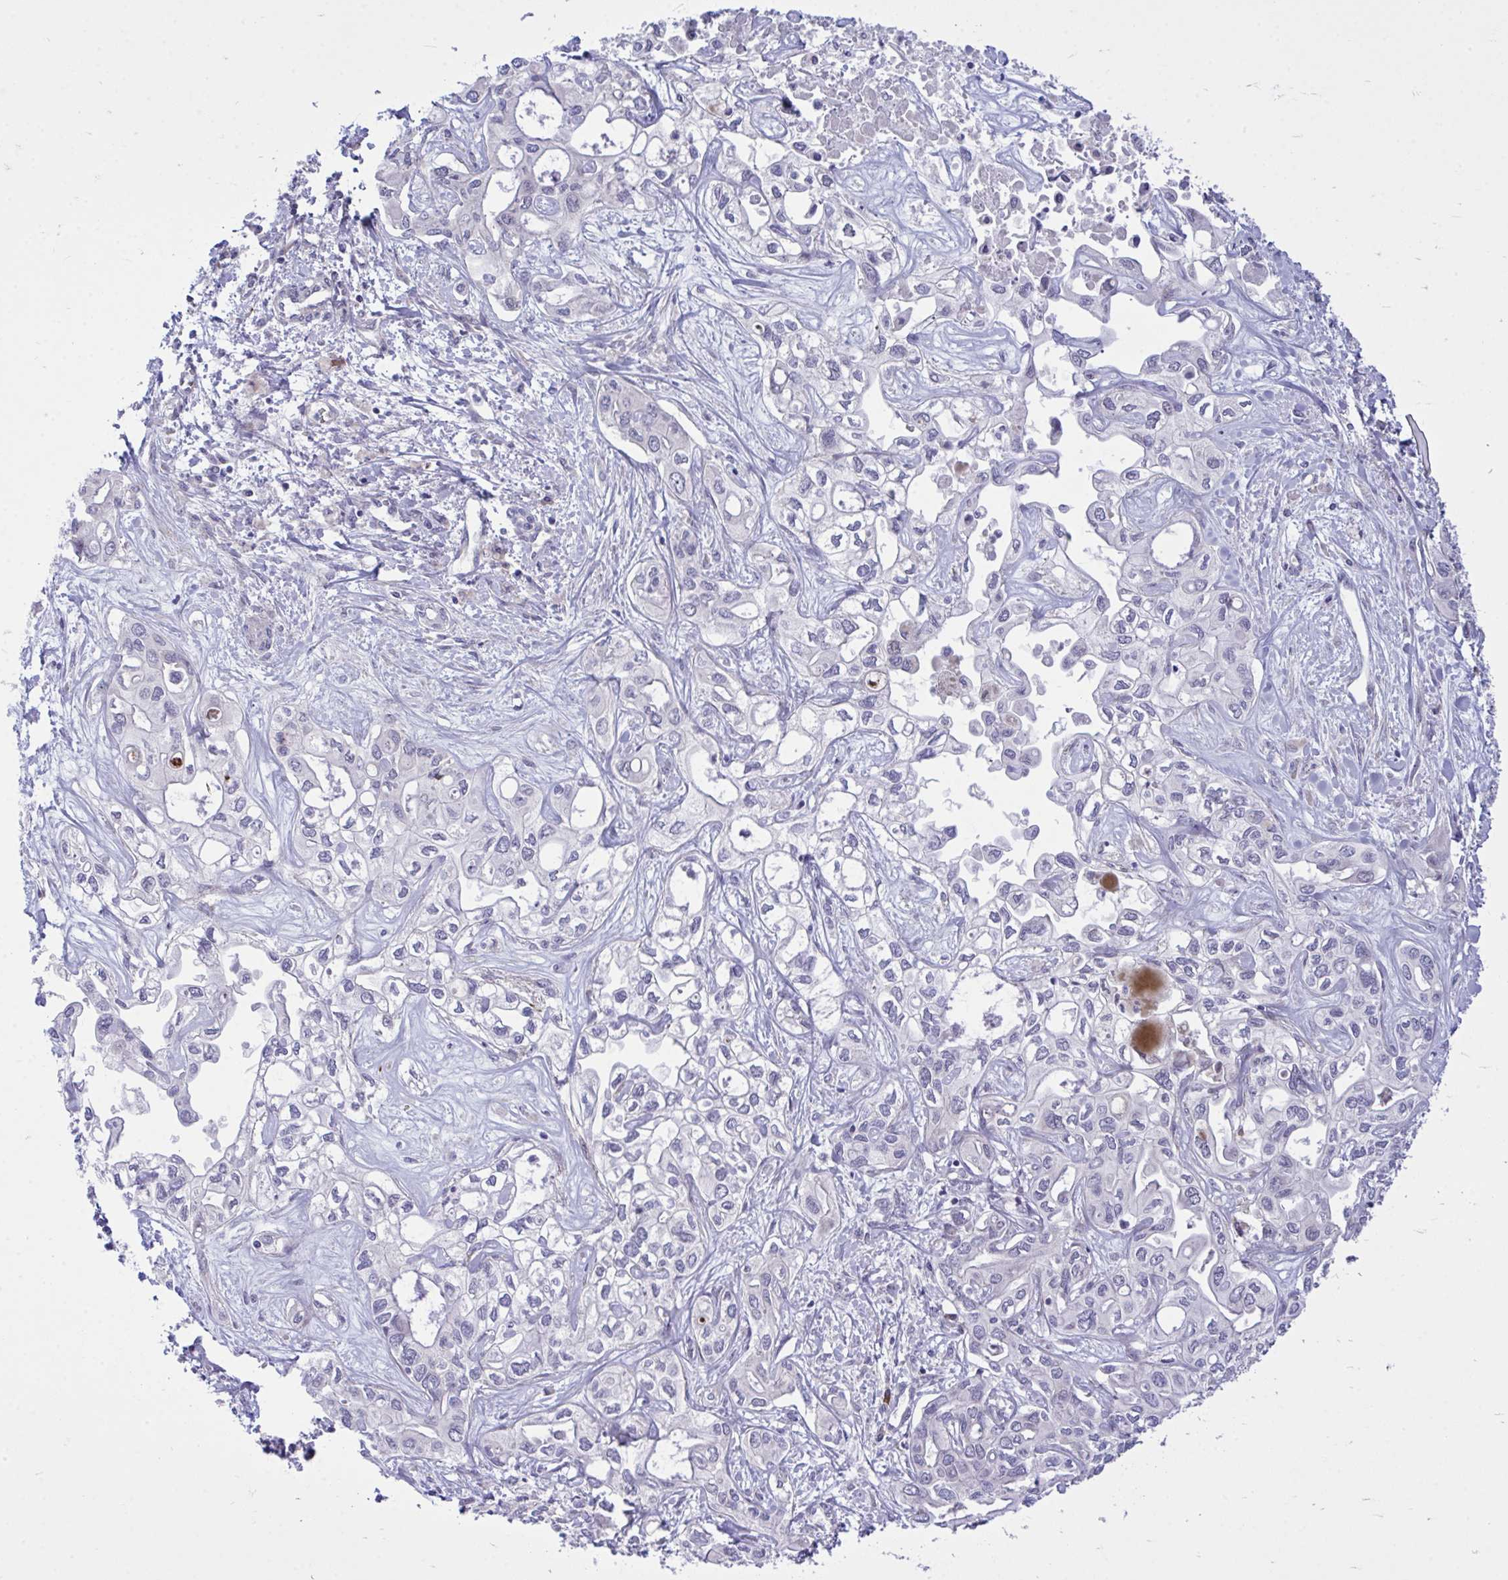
{"staining": {"intensity": "negative", "quantity": "none", "location": "none"}, "tissue": "liver cancer", "cell_type": "Tumor cells", "image_type": "cancer", "snomed": [{"axis": "morphology", "description": "Cholangiocarcinoma"}, {"axis": "topography", "description": "Liver"}], "caption": "This is a image of immunohistochemistry (IHC) staining of liver cancer, which shows no expression in tumor cells. Nuclei are stained in blue.", "gene": "HMBOX1", "patient": {"sex": "female", "age": 64}}